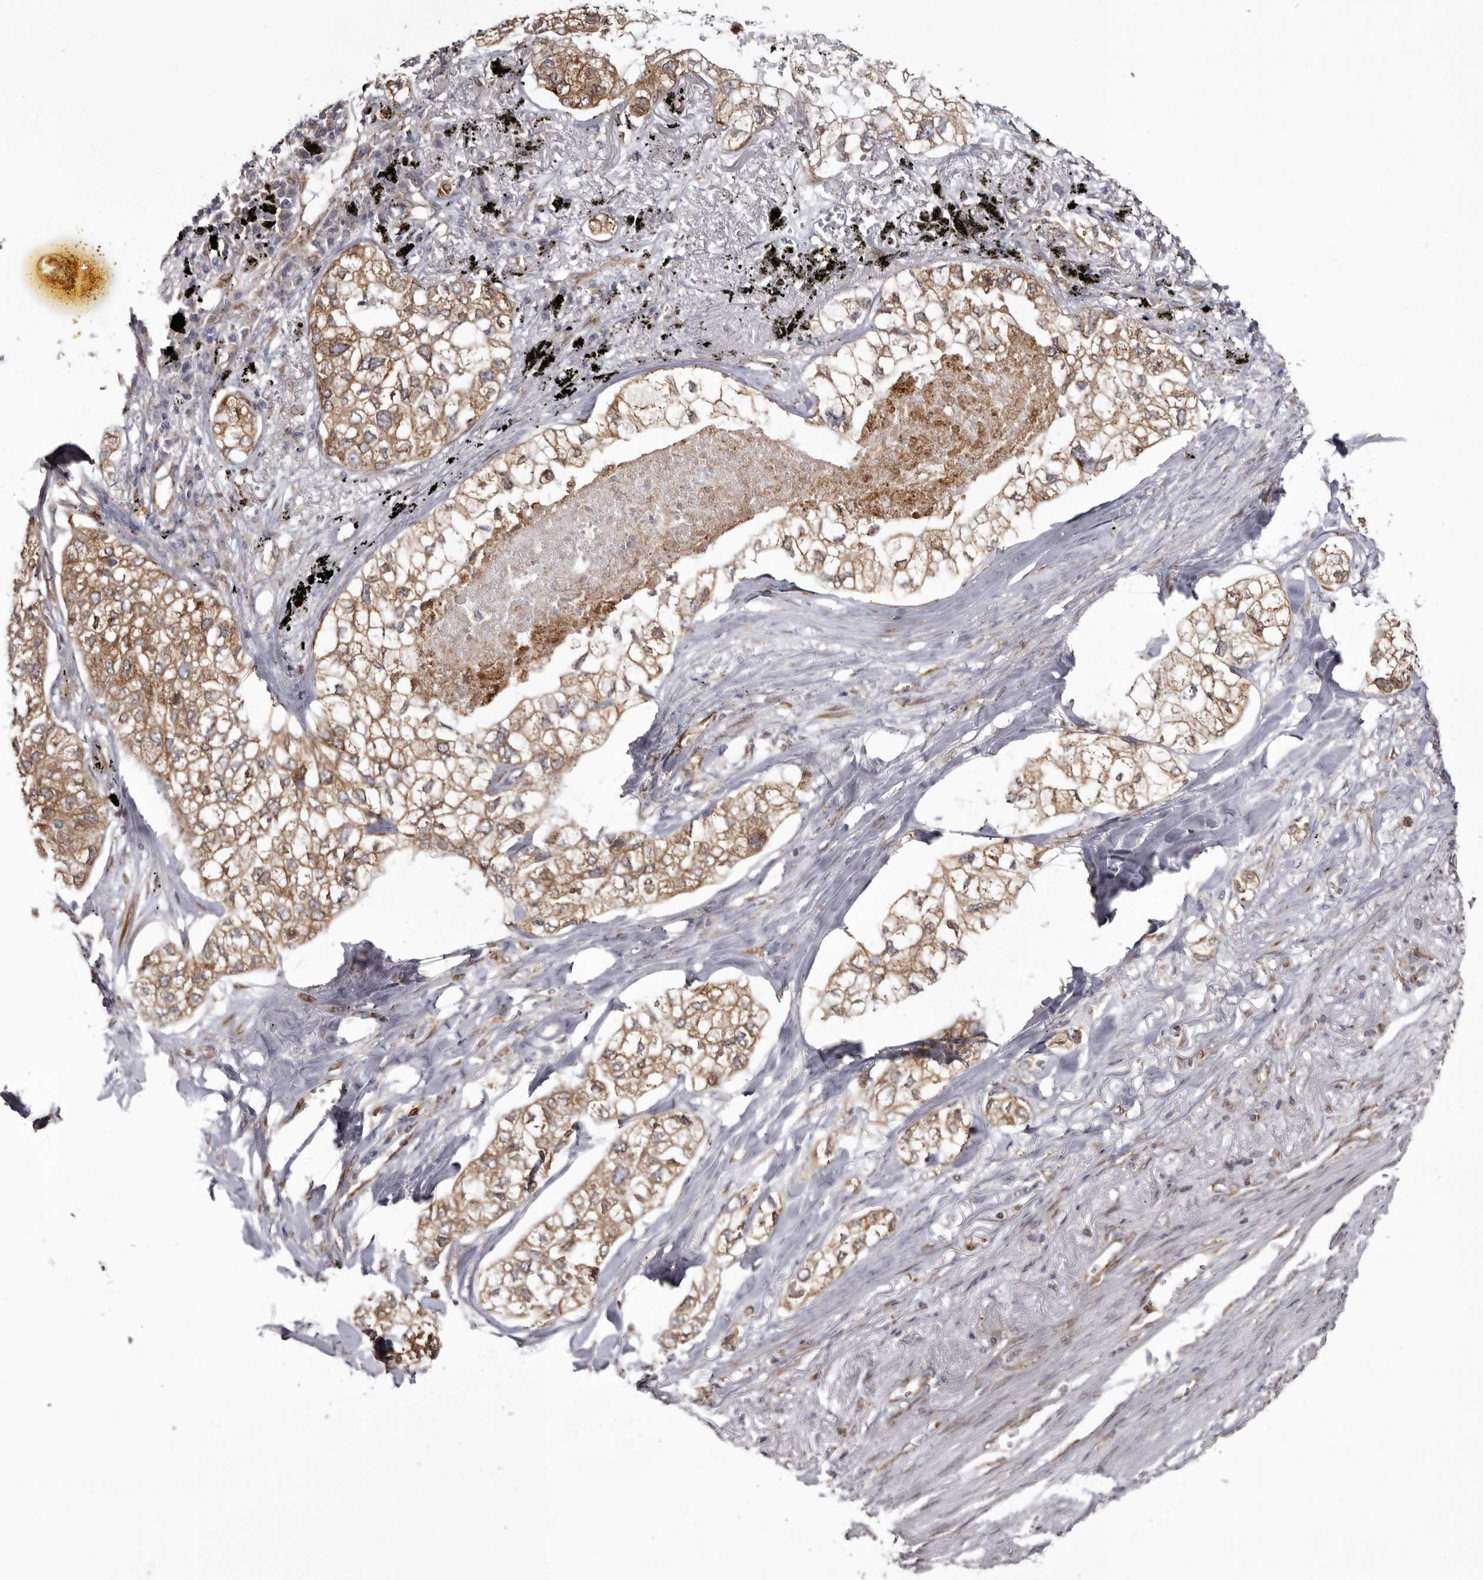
{"staining": {"intensity": "moderate", "quantity": ">75%", "location": "cytoplasmic/membranous"}, "tissue": "lung cancer", "cell_type": "Tumor cells", "image_type": "cancer", "snomed": [{"axis": "morphology", "description": "Adenocarcinoma, NOS"}, {"axis": "topography", "description": "Lung"}], "caption": "The photomicrograph reveals immunohistochemical staining of lung adenocarcinoma. There is moderate cytoplasmic/membranous positivity is identified in about >75% of tumor cells.", "gene": "C4orf3", "patient": {"sex": "male", "age": 65}}